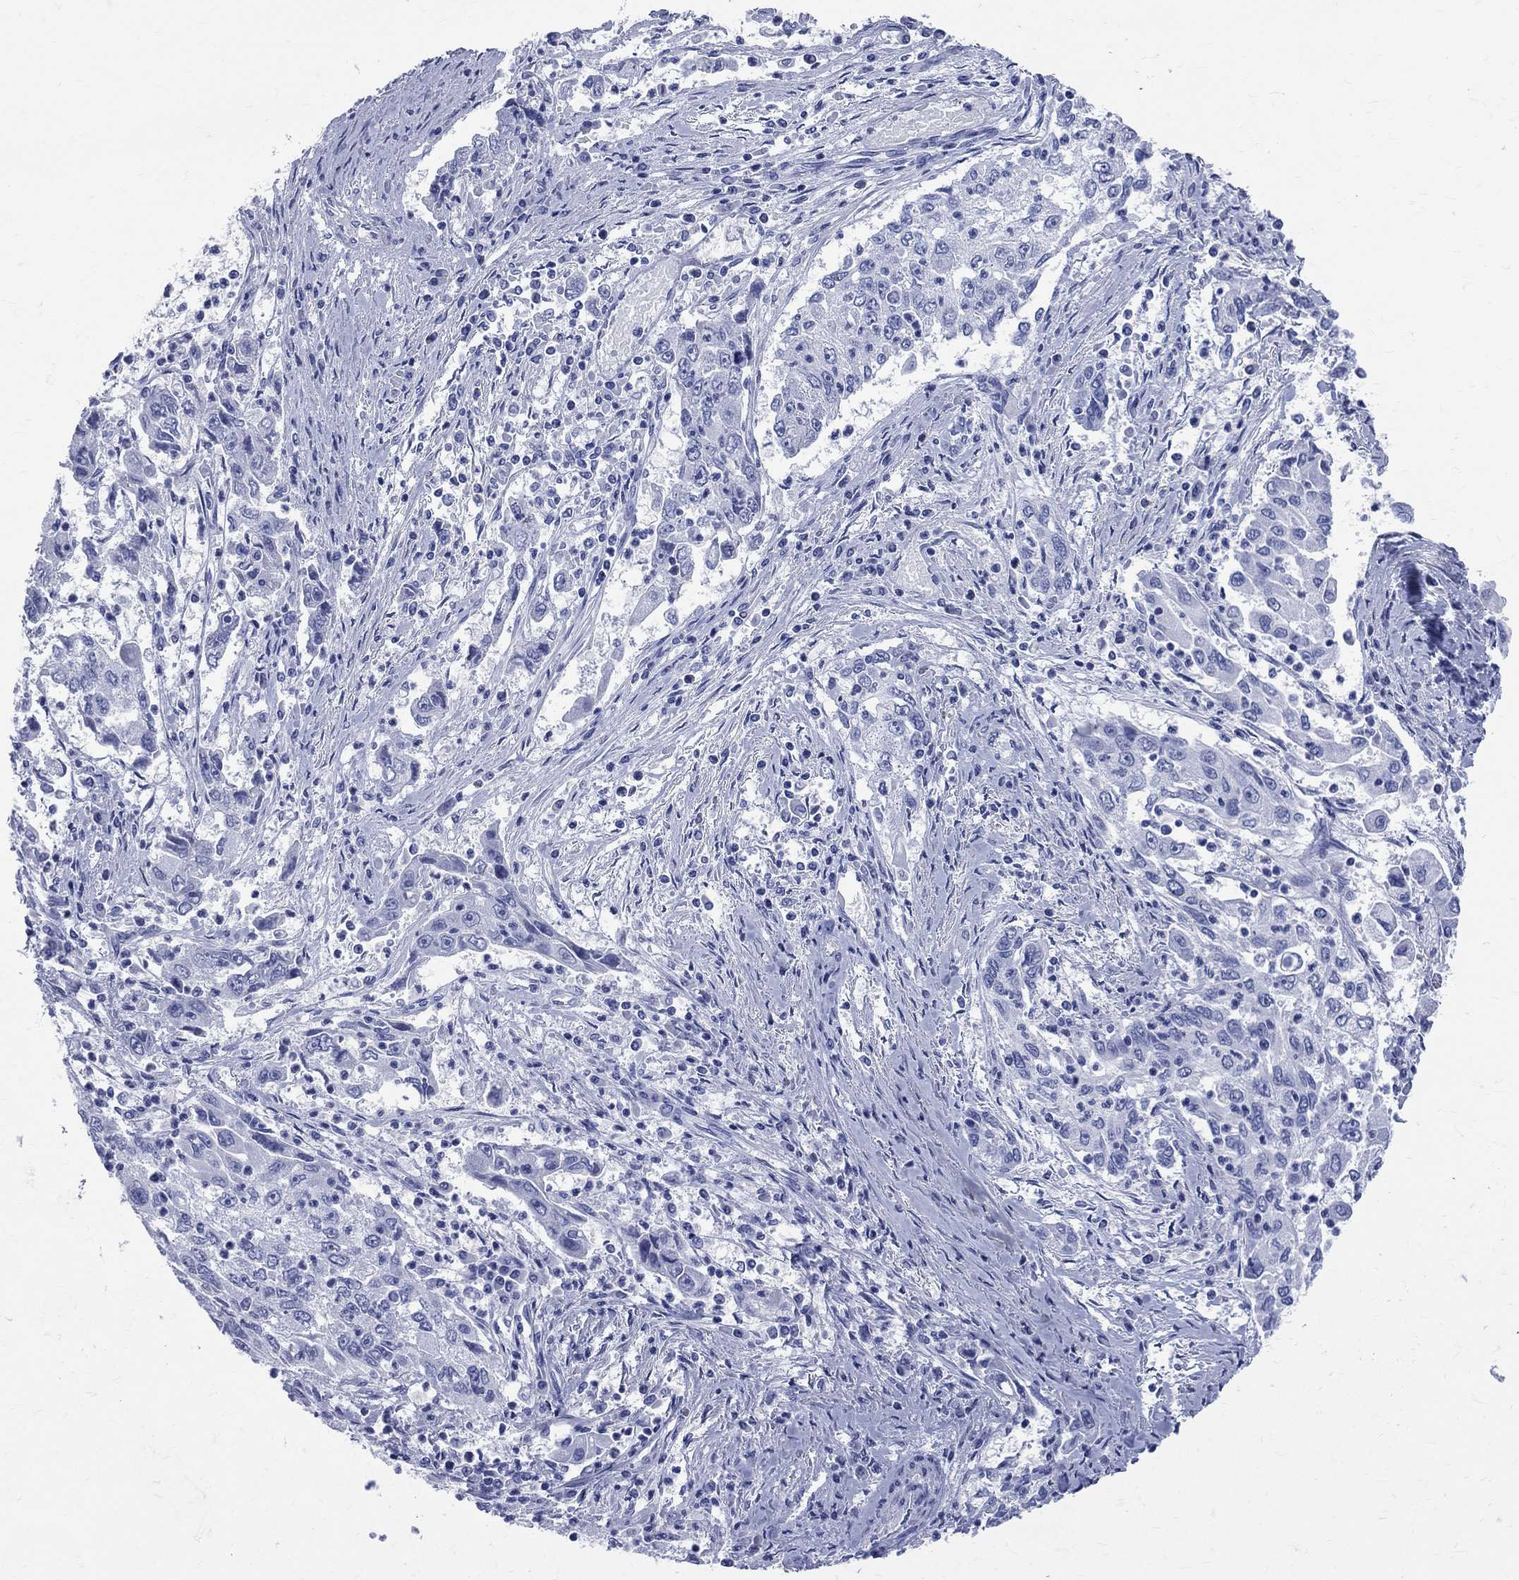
{"staining": {"intensity": "negative", "quantity": "none", "location": "none"}, "tissue": "cervical cancer", "cell_type": "Tumor cells", "image_type": "cancer", "snomed": [{"axis": "morphology", "description": "Squamous cell carcinoma, NOS"}, {"axis": "topography", "description": "Cervix"}], "caption": "IHC histopathology image of neoplastic tissue: cervical cancer stained with DAB (3,3'-diaminobenzidine) exhibits no significant protein expression in tumor cells.", "gene": "SYP", "patient": {"sex": "female", "age": 36}}